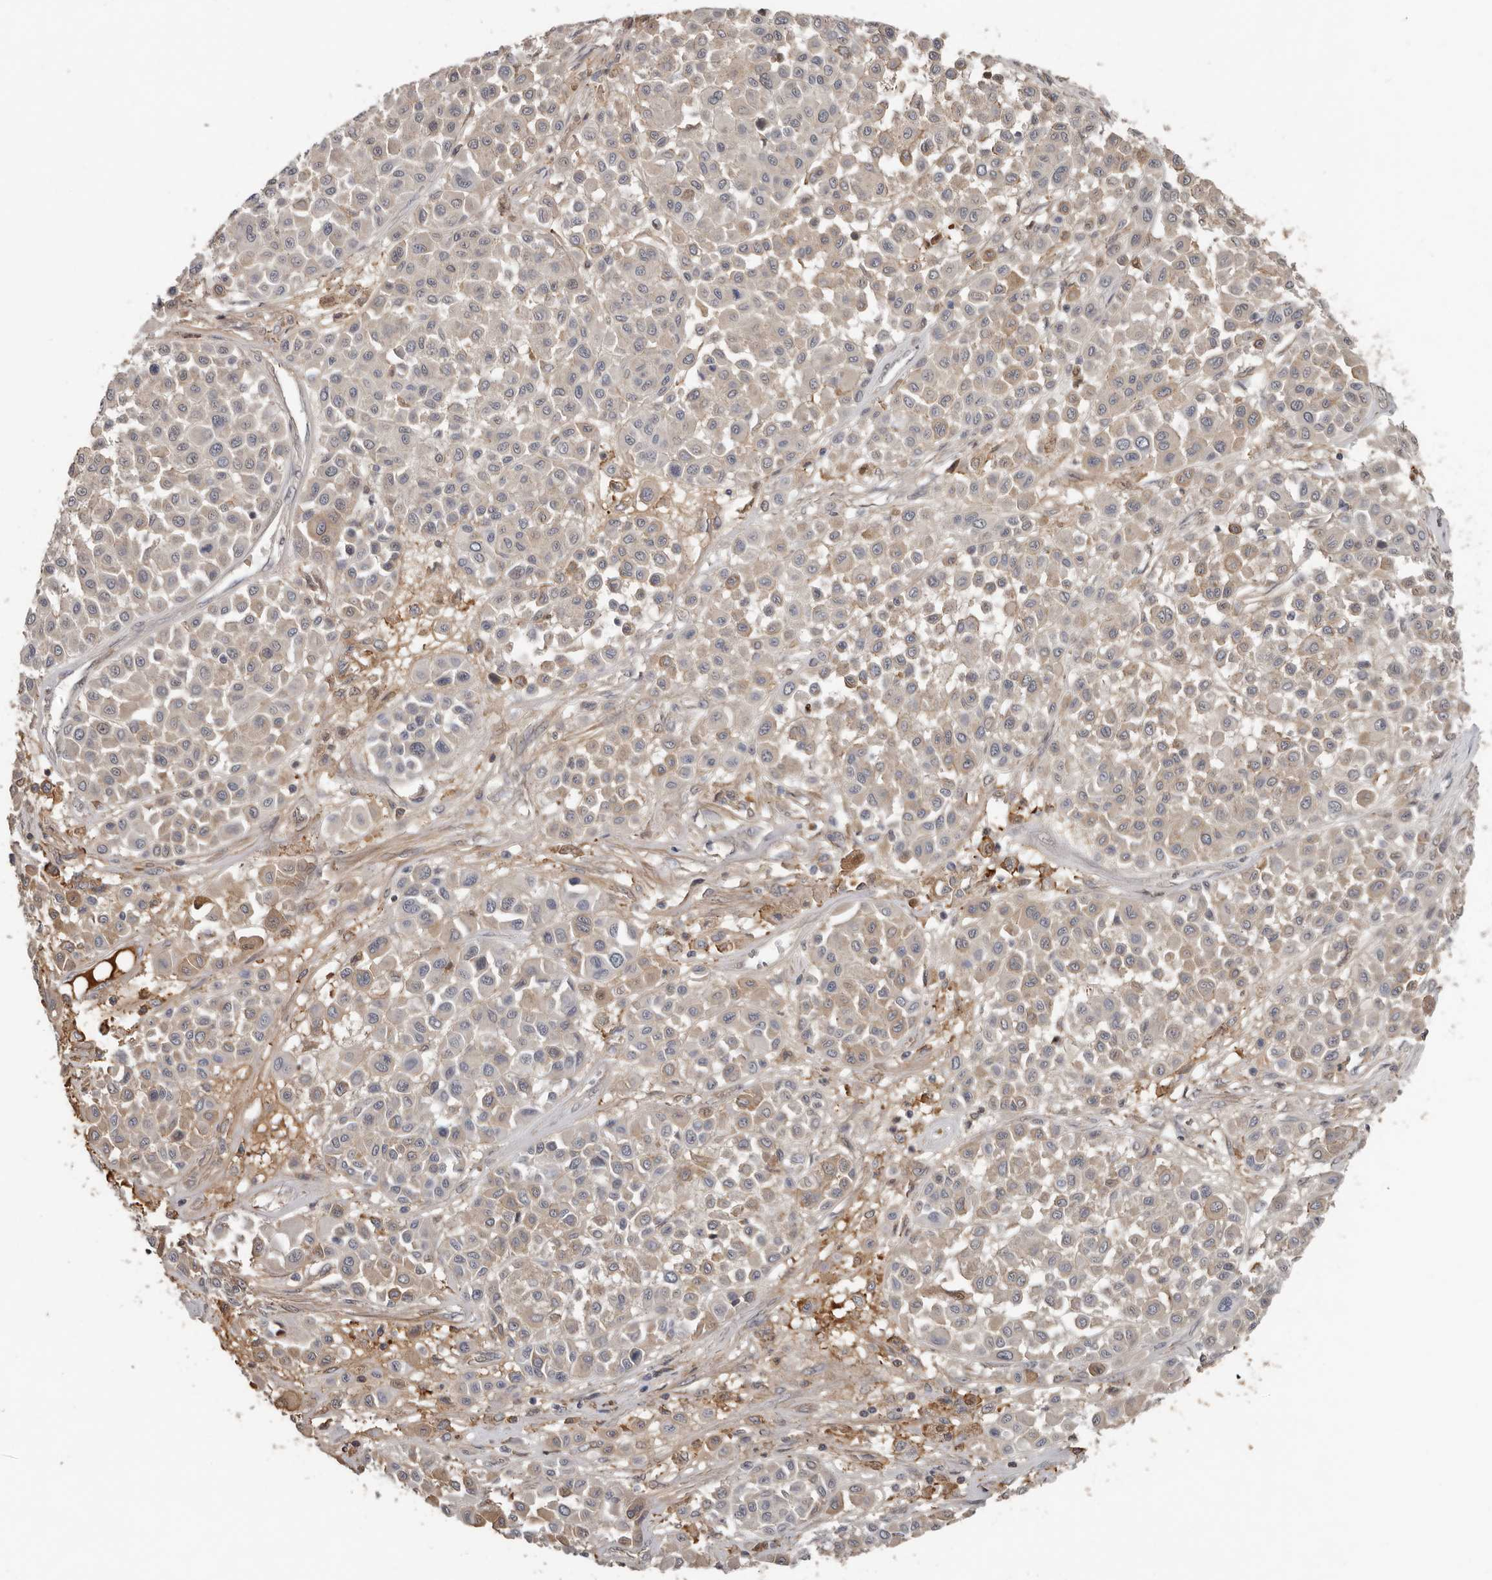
{"staining": {"intensity": "weak", "quantity": "25%-75%", "location": "cytoplasmic/membranous"}, "tissue": "melanoma", "cell_type": "Tumor cells", "image_type": "cancer", "snomed": [{"axis": "morphology", "description": "Malignant melanoma, Metastatic site"}, {"axis": "topography", "description": "Soft tissue"}], "caption": "Malignant melanoma (metastatic site) stained for a protein displays weak cytoplasmic/membranous positivity in tumor cells.", "gene": "LRGUK", "patient": {"sex": "male", "age": 41}}